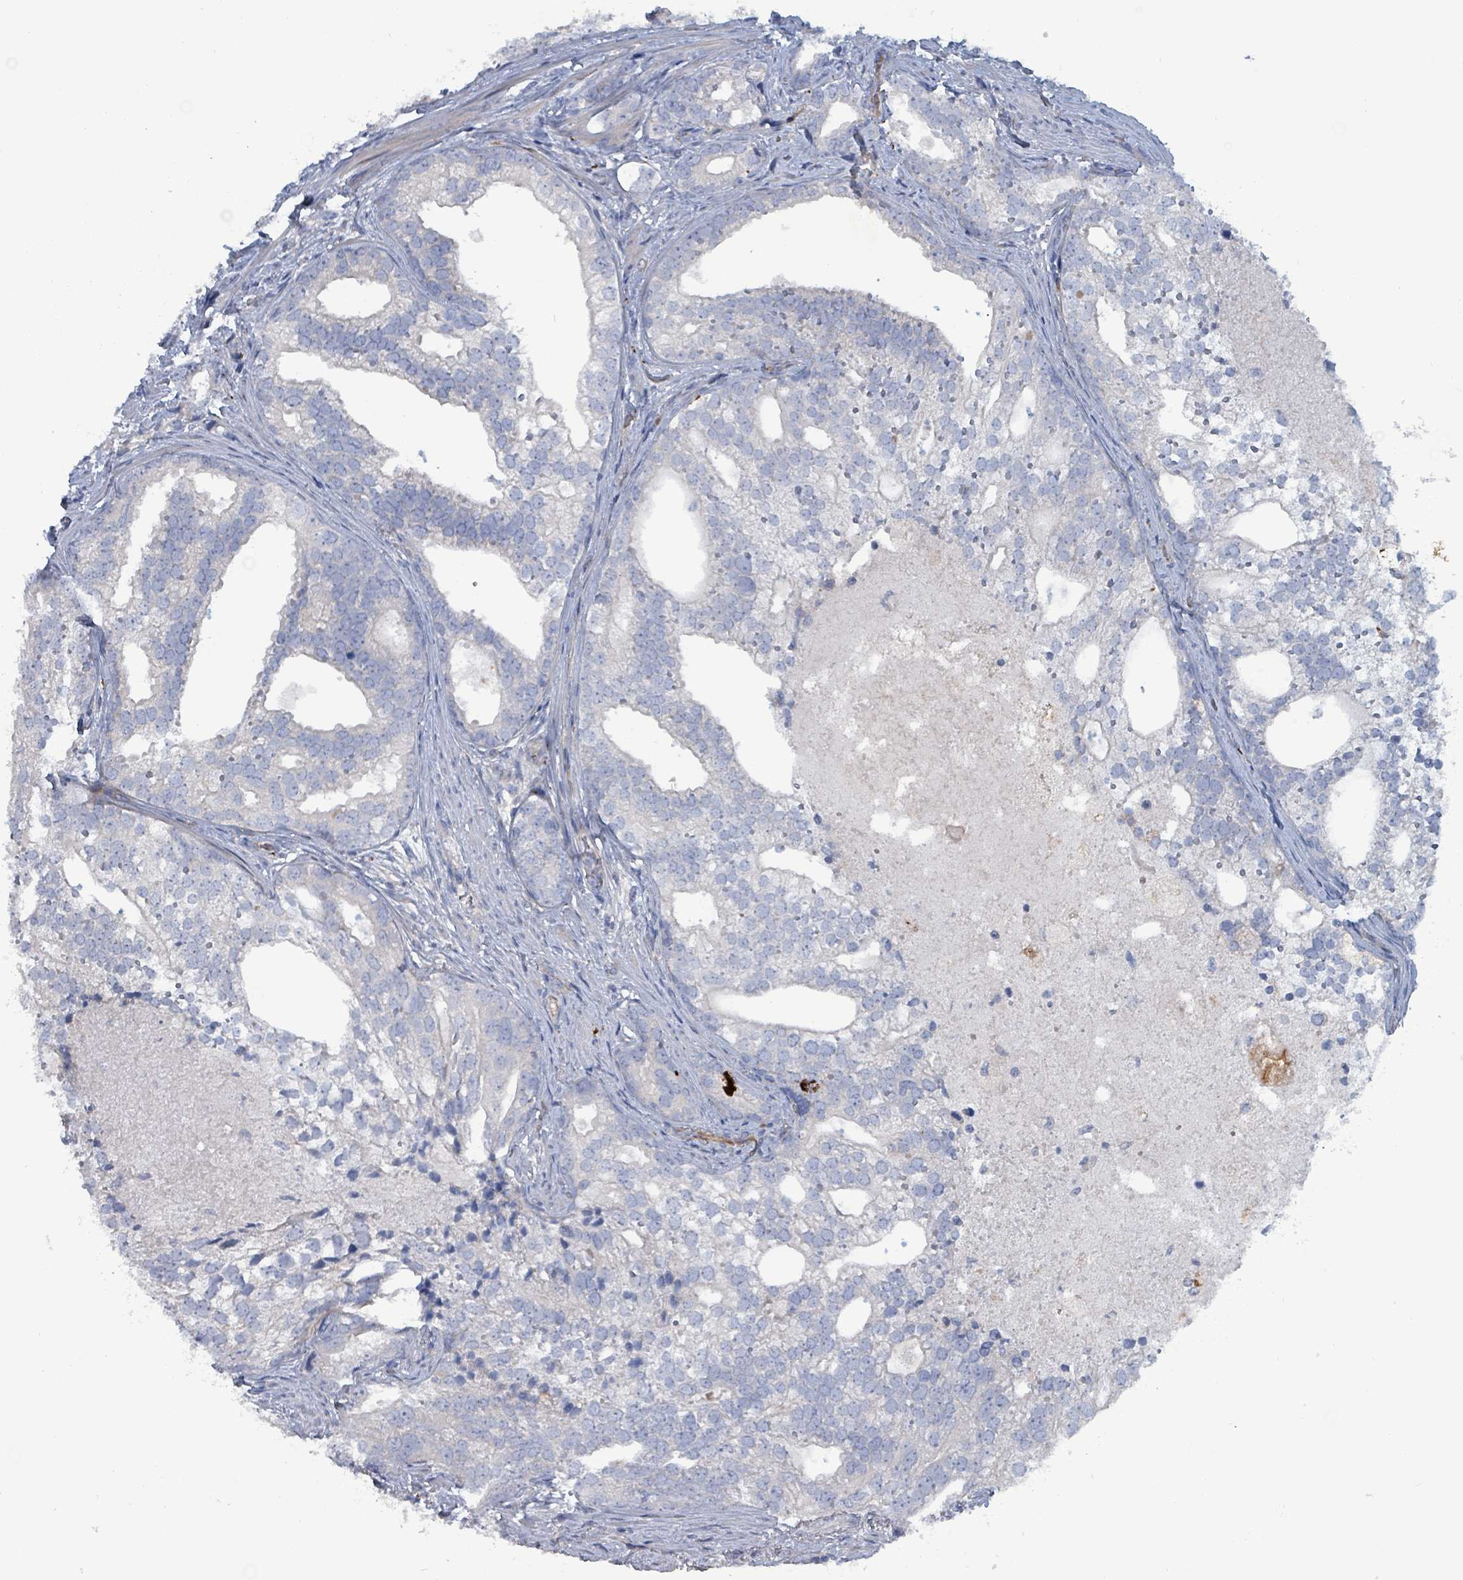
{"staining": {"intensity": "negative", "quantity": "none", "location": "none"}, "tissue": "prostate cancer", "cell_type": "Tumor cells", "image_type": "cancer", "snomed": [{"axis": "morphology", "description": "Adenocarcinoma, High grade"}, {"axis": "topography", "description": "Prostate"}], "caption": "A histopathology image of human prostate cancer is negative for staining in tumor cells. Nuclei are stained in blue.", "gene": "TAAR5", "patient": {"sex": "male", "age": 75}}